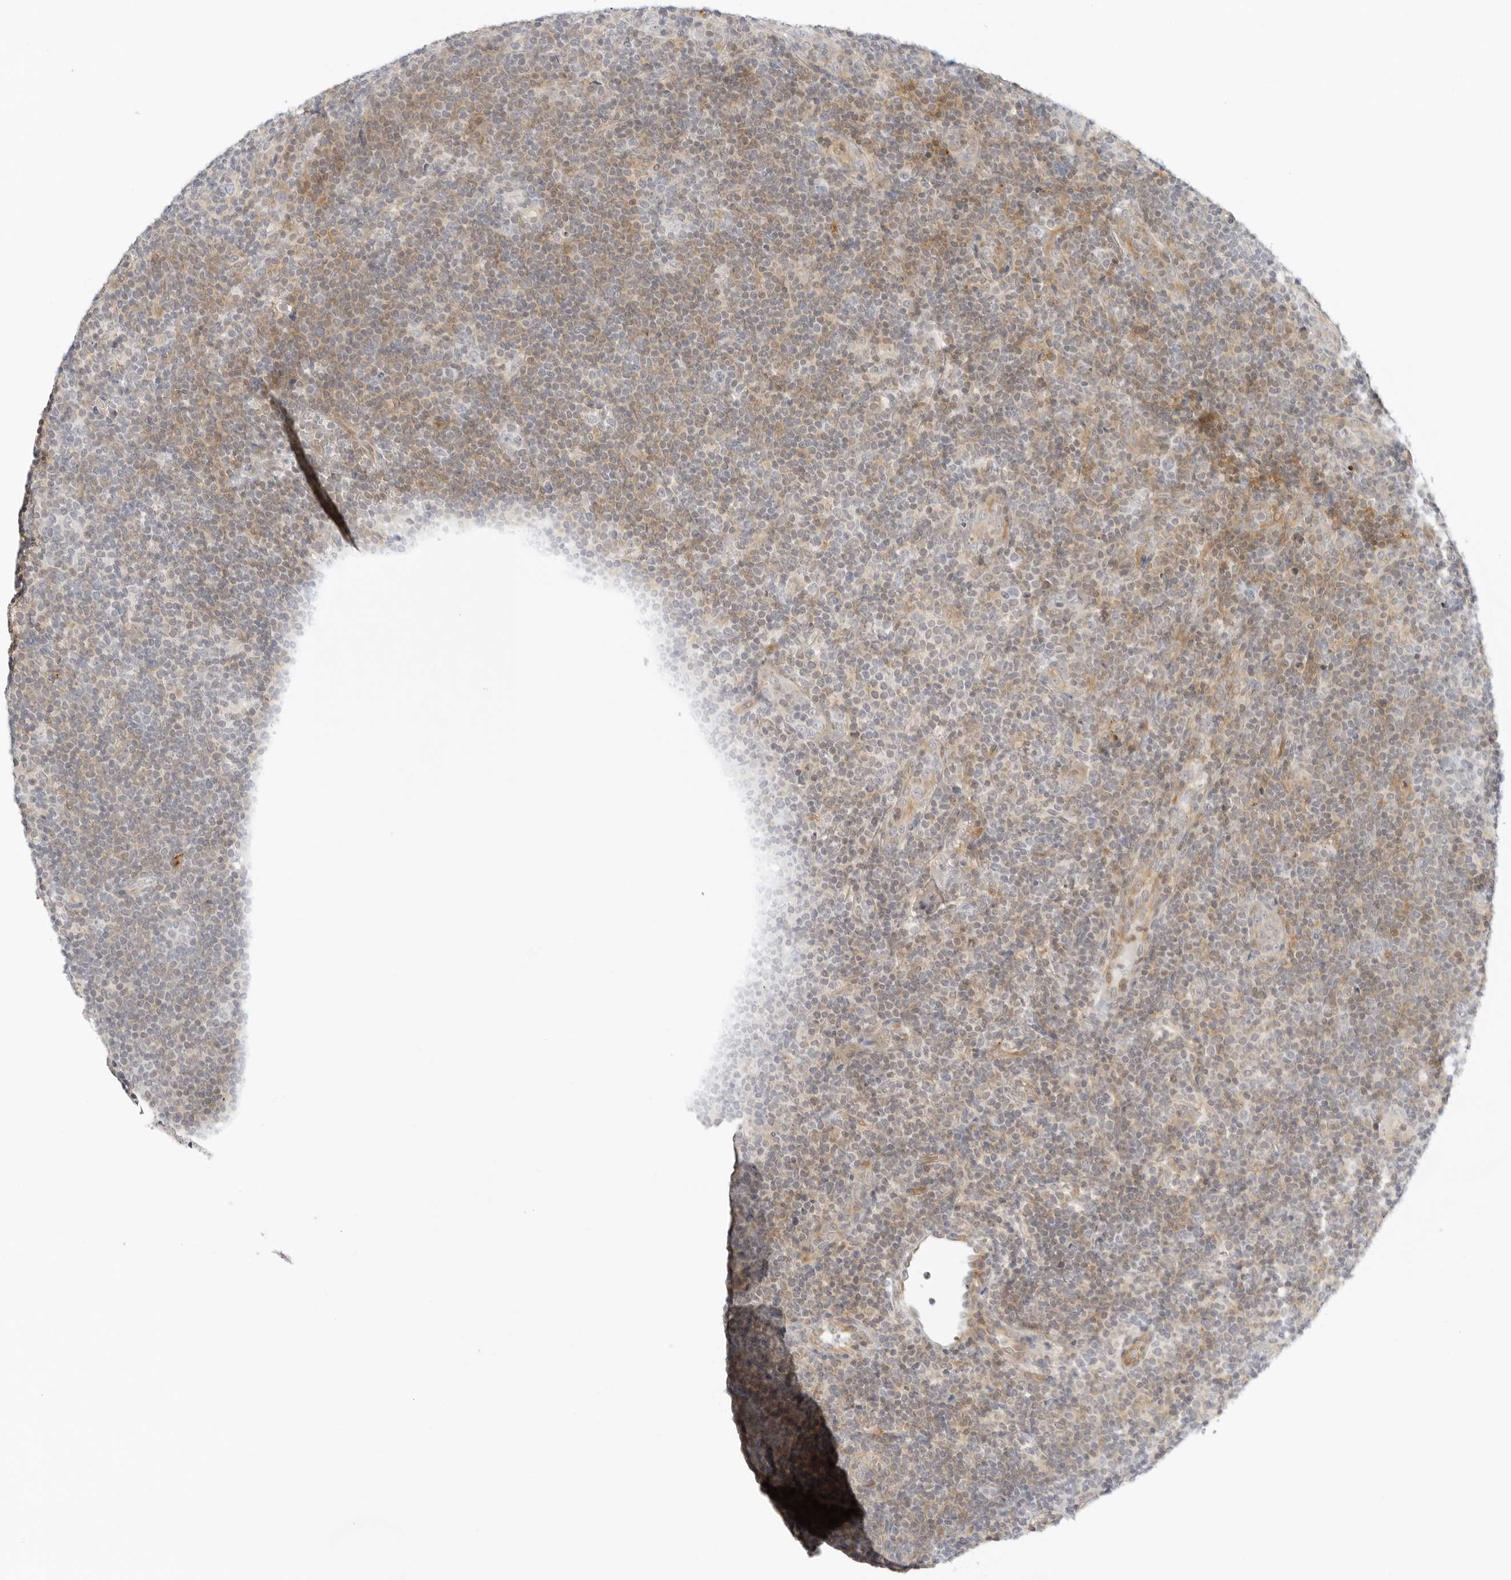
{"staining": {"intensity": "negative", "quantity": "none", "location": "none"}, "tissue": "lymphoma", "cell_type": "Tumor cells", "image_type": "cancer", "snomed": [{"axis": "morphology", "description": "Hodgkin's disease, NOS"}, {"axis": "topography", "description": "Lymph node"}], "caption": "The histopathology image demonstrates no significant staining in tumor cells of Hodgkin's disease.", "gene": "OSCP1", "patient": {"sex": "female", "age": 57}}